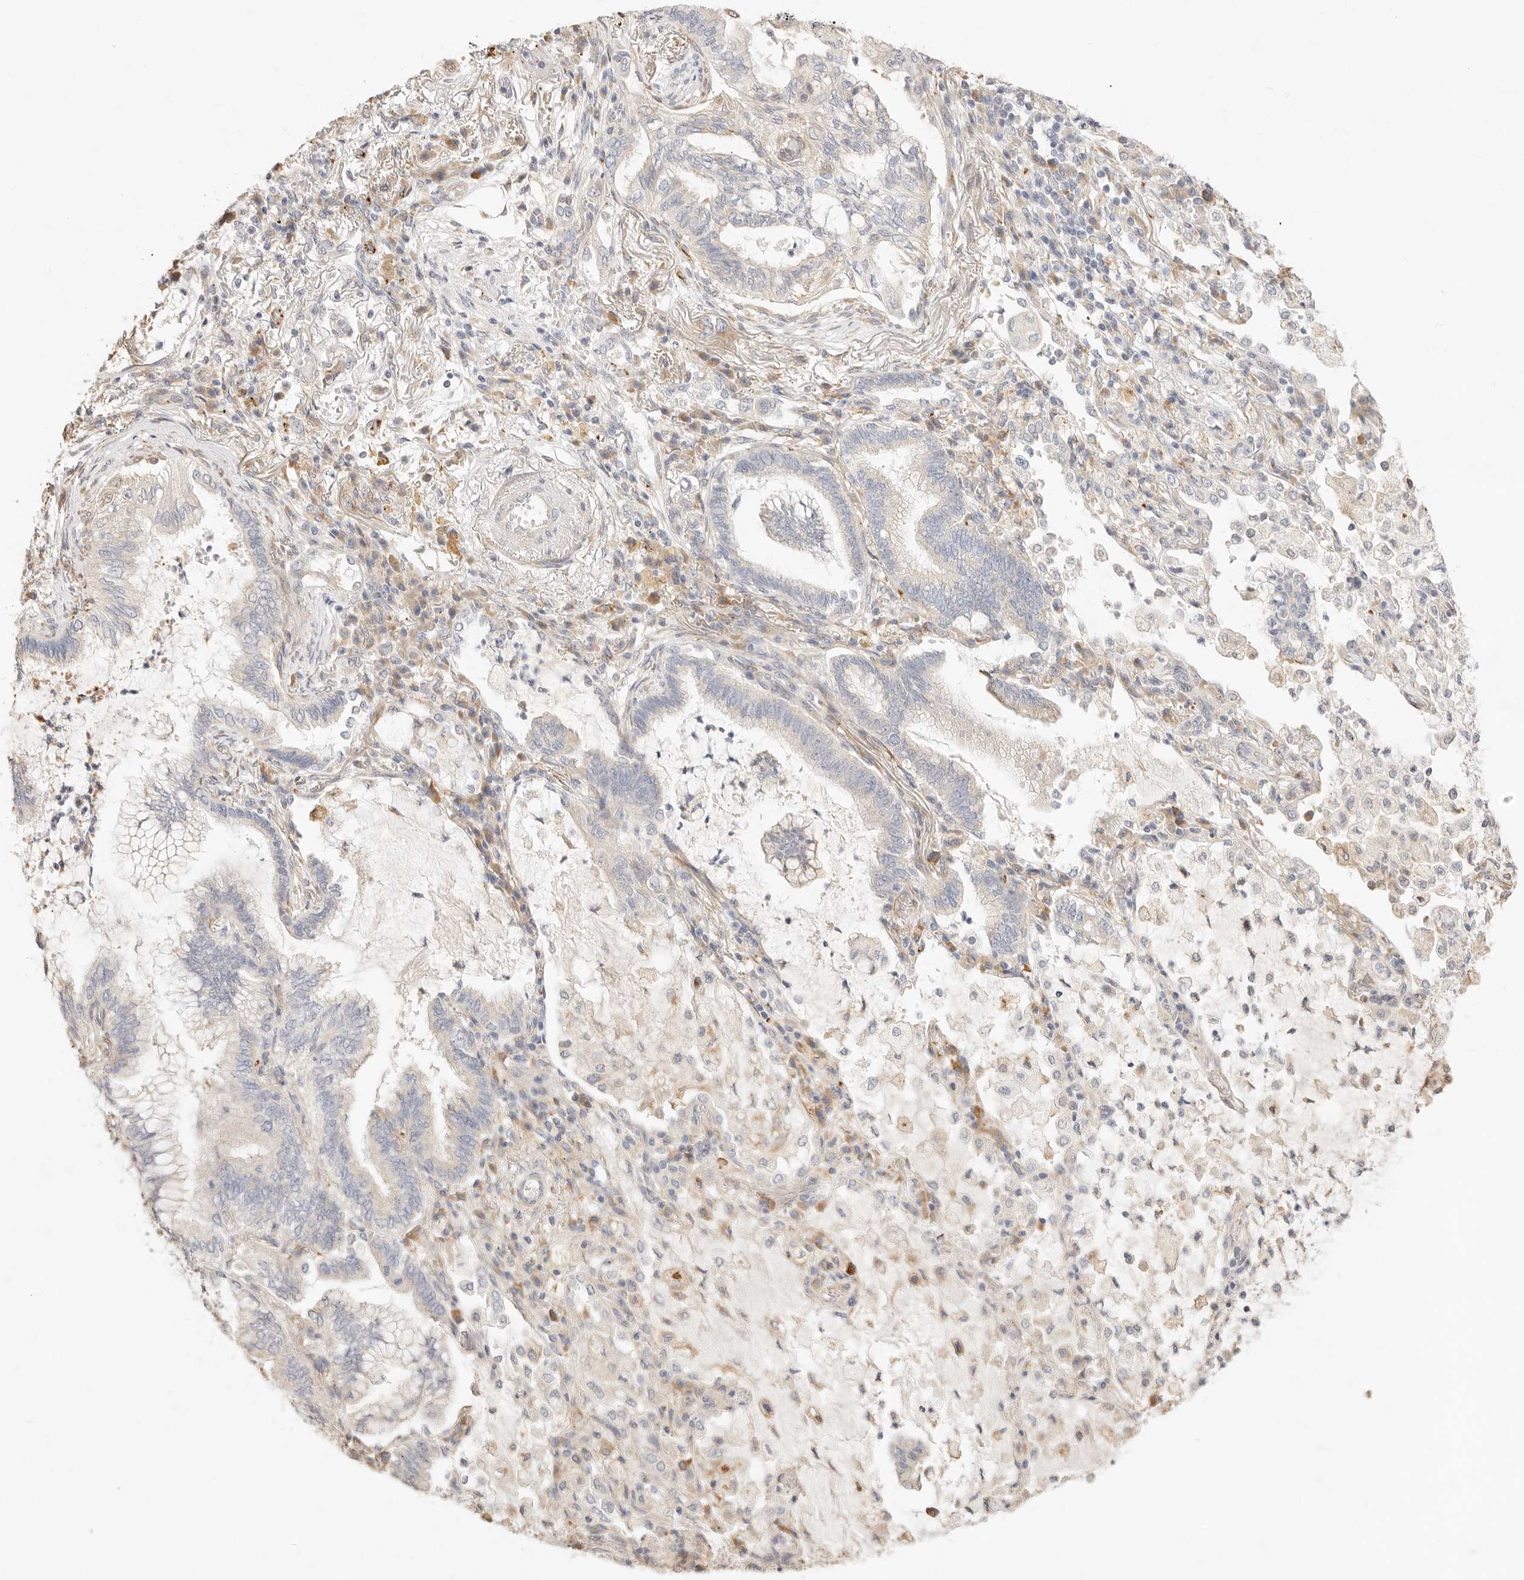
{"staining": {"intensity": "negative", "quantity": "none", "location": "none"}, "tissue": "lung cancer", "cell_type": "Tumor cells", "image_type": "cancer", "snomed": [{"axis": "morphology", "description": "Adenocarcinoma, NOS"}, {"axis": "topography", "description": "Lung"}], "caption": "Tumor cells show no significant protein expression in lung cancer (adenocarcinoma).", "gene": "UBXN10", "patient": {"sex": "female", "age": 70}}